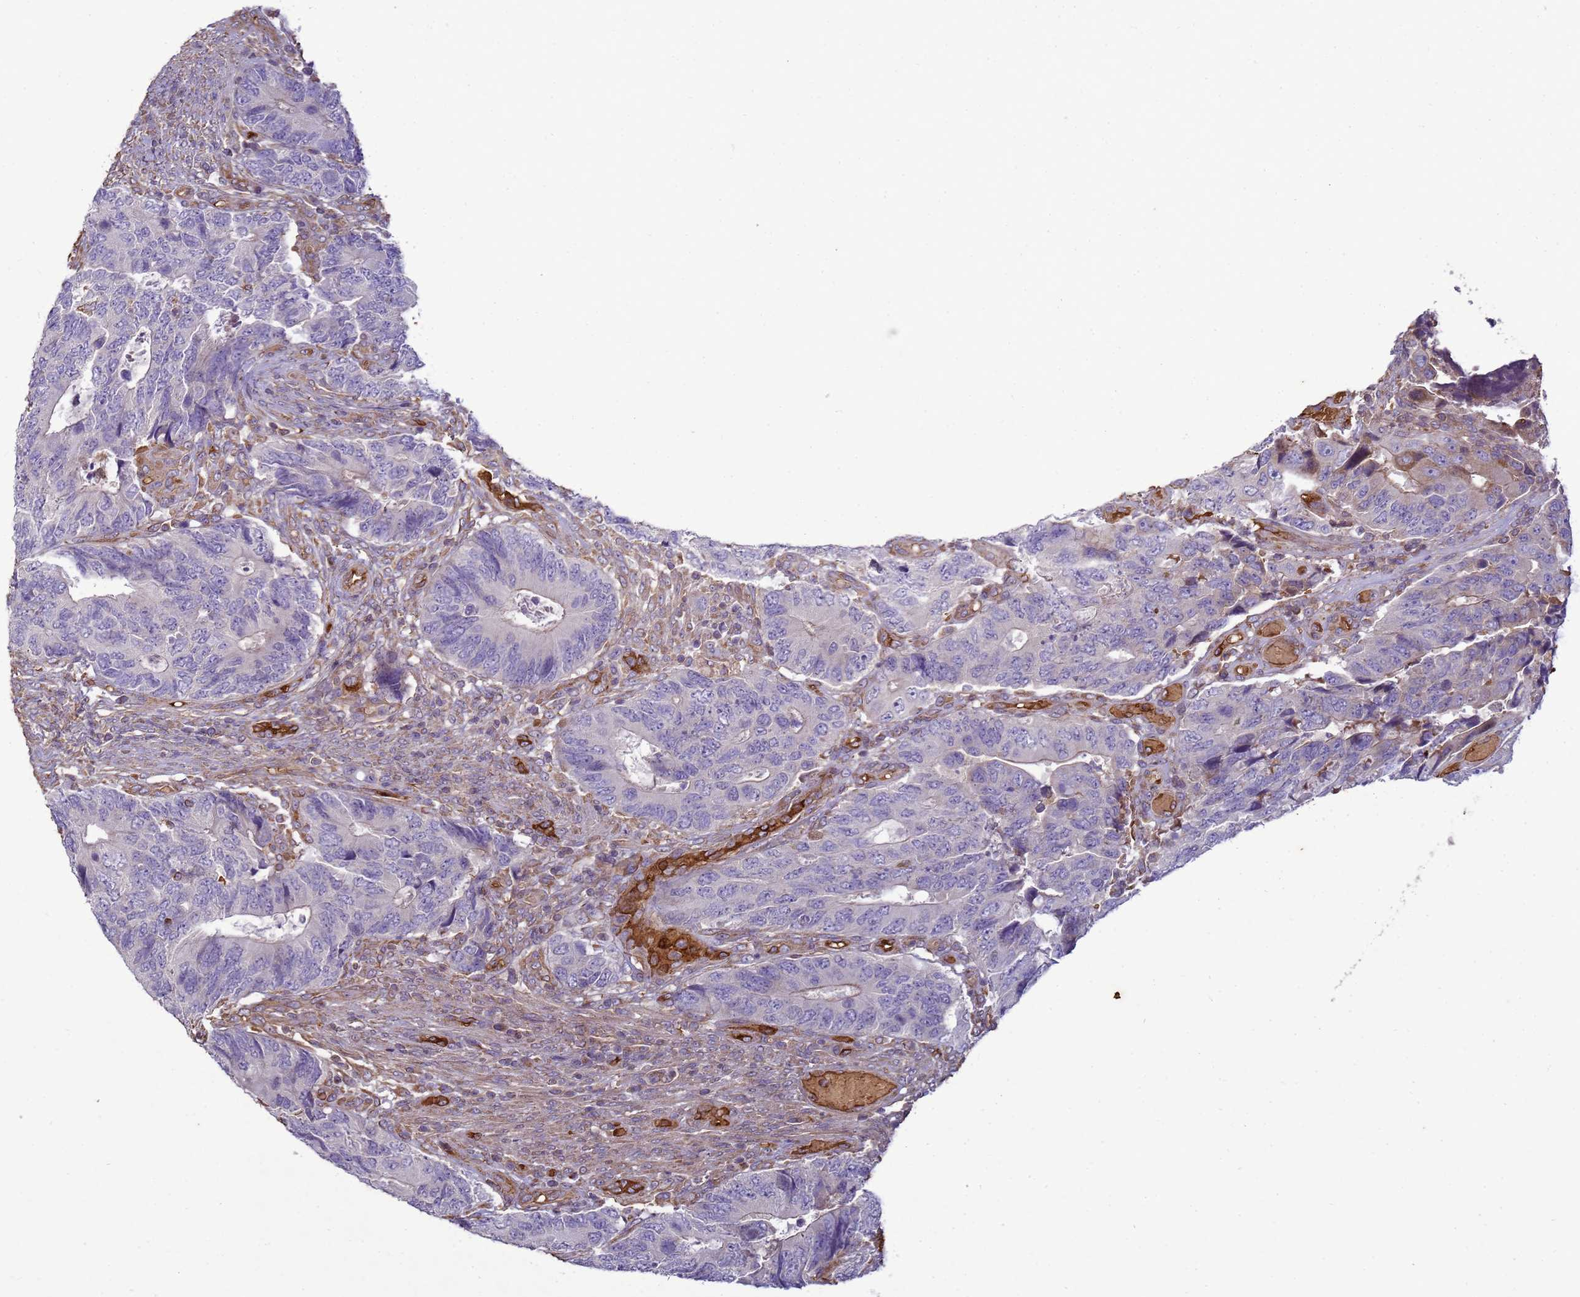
{"staining": {"intensity": "negative", "quantity": "none", "location": "none"}, "tissue": "colorectal cancer", "cell_type": "Tumor cells", "image_type": "cancer", "snomed": [{"axis": "morphology", "description": "Adenocarcinoma, NOS"}, {"axis": "topography", "description": "Colon"}], "caption": "There is no significant expression in tumor cells of colorectal cancer (adenocarcinoma).", "gene": "SGIP1", "patient": {"sex": "male", "age": 87}}